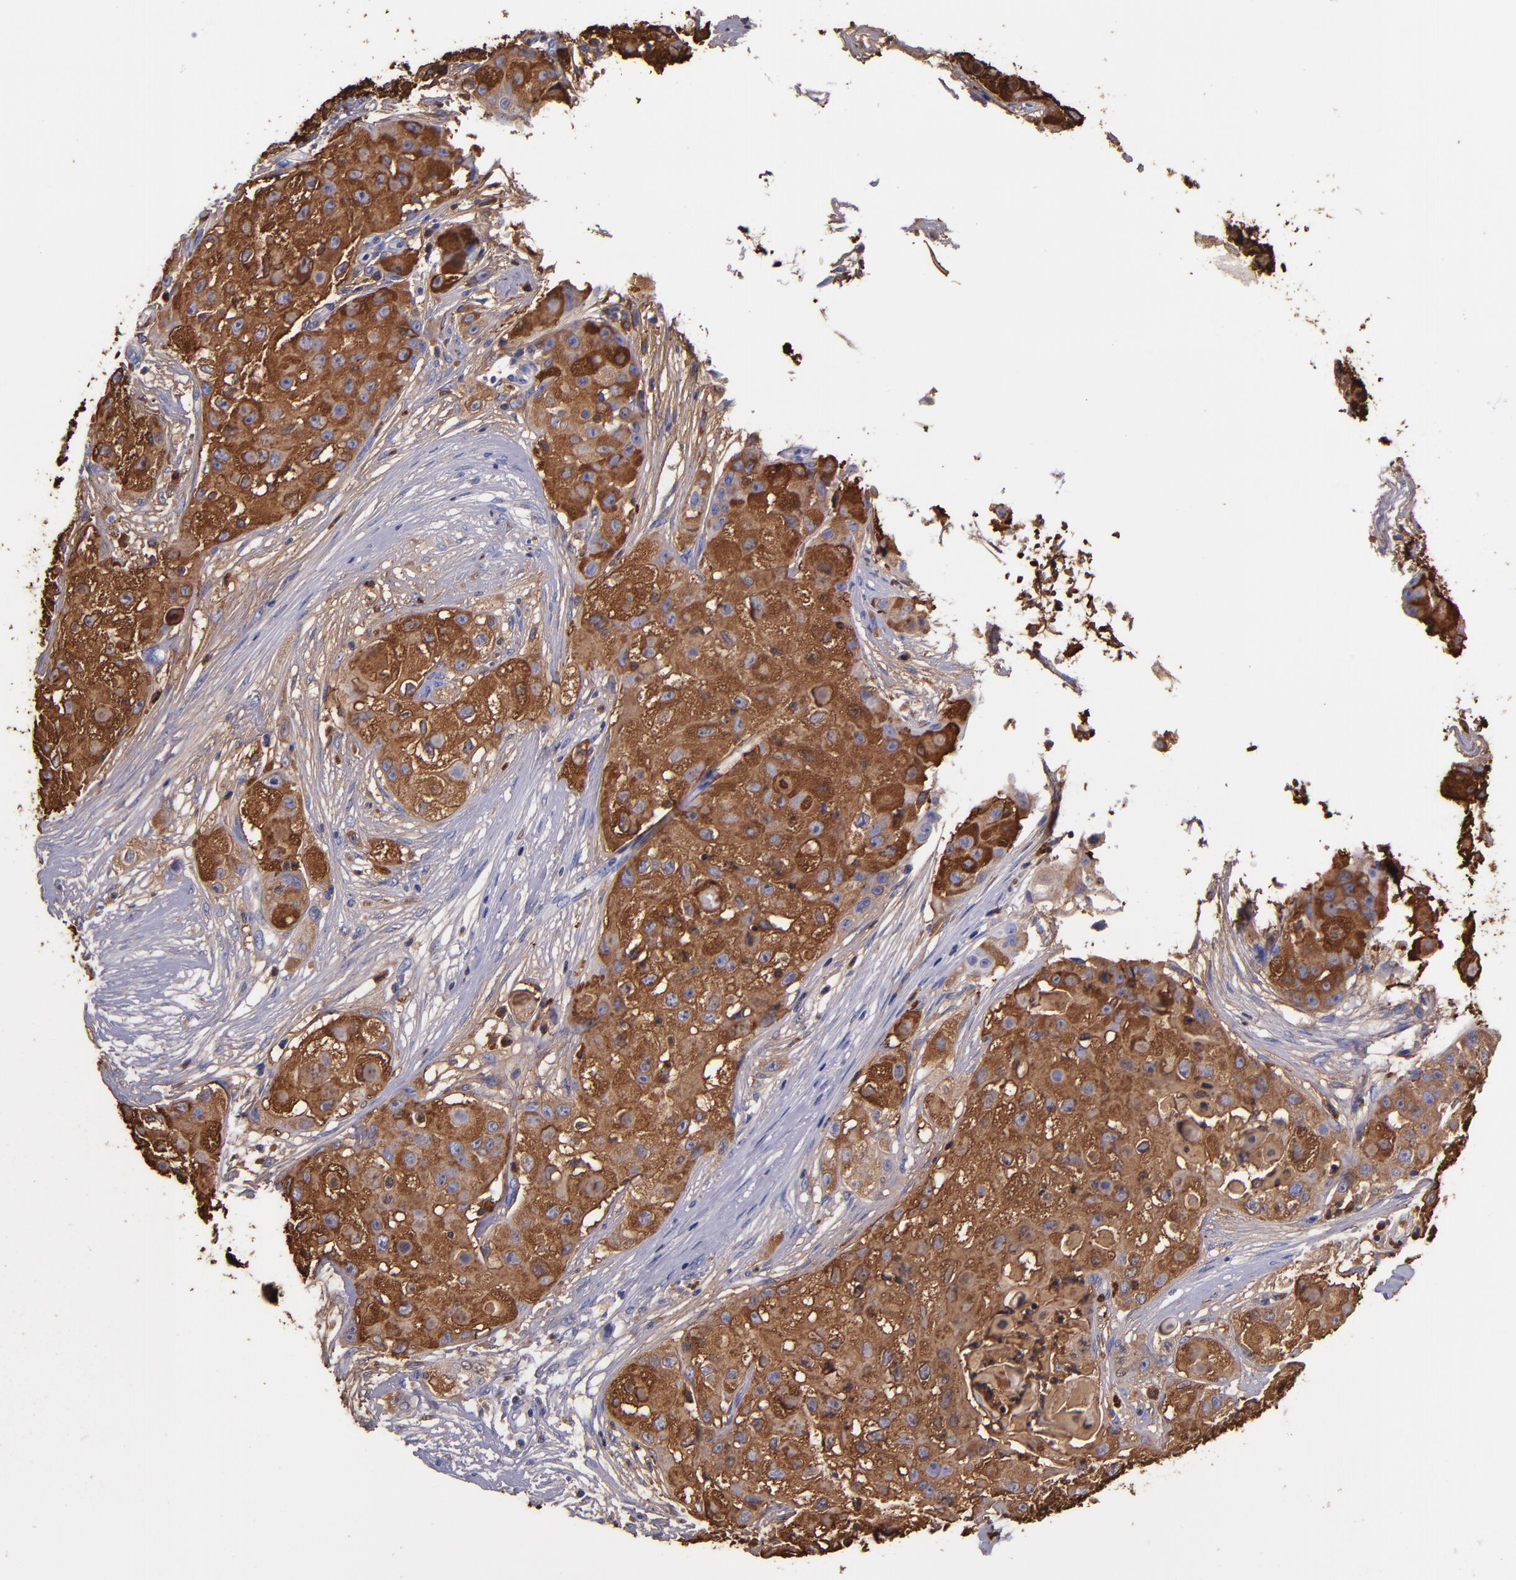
{"staining": {"intensity": "strong", "quantity": ">75%", "location": "cytoplasmic/membranous"}, "tissue": "skin cancer", "cell_type": "Tumor cells", "image_type": "cancer", "snomed": [{"axis": "morphology", "description": "Squamous cell carcinoma, NOS"}, {"axis": "topography", "description": "Skin"}], "caption": "High-power microscopy captured an immunohistochemistry micrograph of skin cancer, revealing strong cytoplasmic/membranous positivity in approximately >75% of tumor cells. (IHC, brightfield microscopy, high magnification).", "gene": "IVL", "patient": {"sex": "female", "age": 57}}